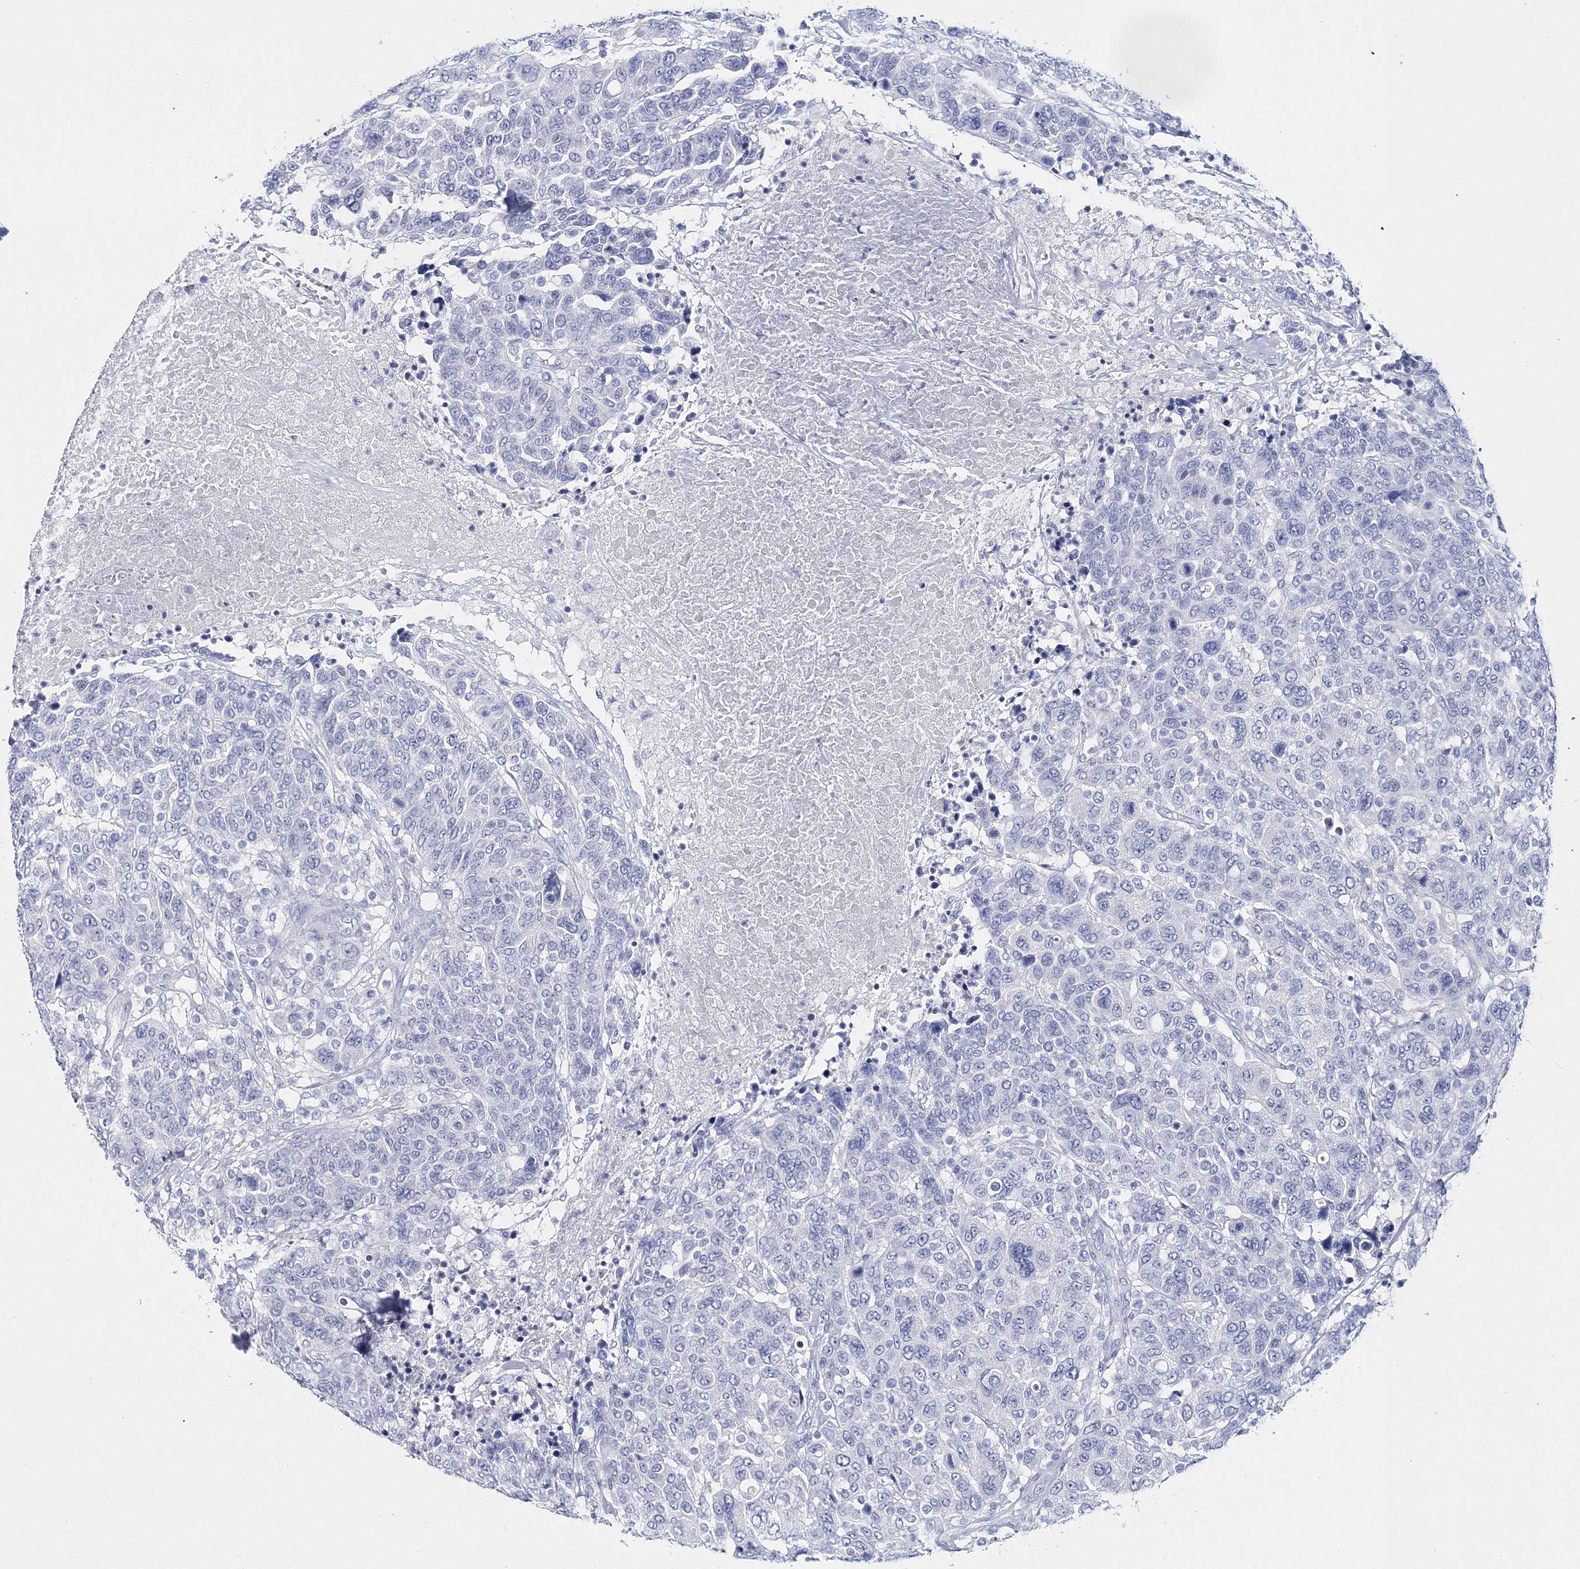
{"staining": {"intensity": "negative", "quantity": "none", "location": "none"}, "tissue": "breast cancer", "cell_type": "Tumor cells", "image_type": "cancer", "snomed": [{"axis": "morphology", "description": "Duct carcinoma"}, {"axis": "topography", "description": "Breast"}], "caption": "Immunohistochemical staining of human breast cancer demonstrates no significant positivity in tumor cells.", "gene": "MYOZ2", "patient": {"sex": "female", "age": 37}}